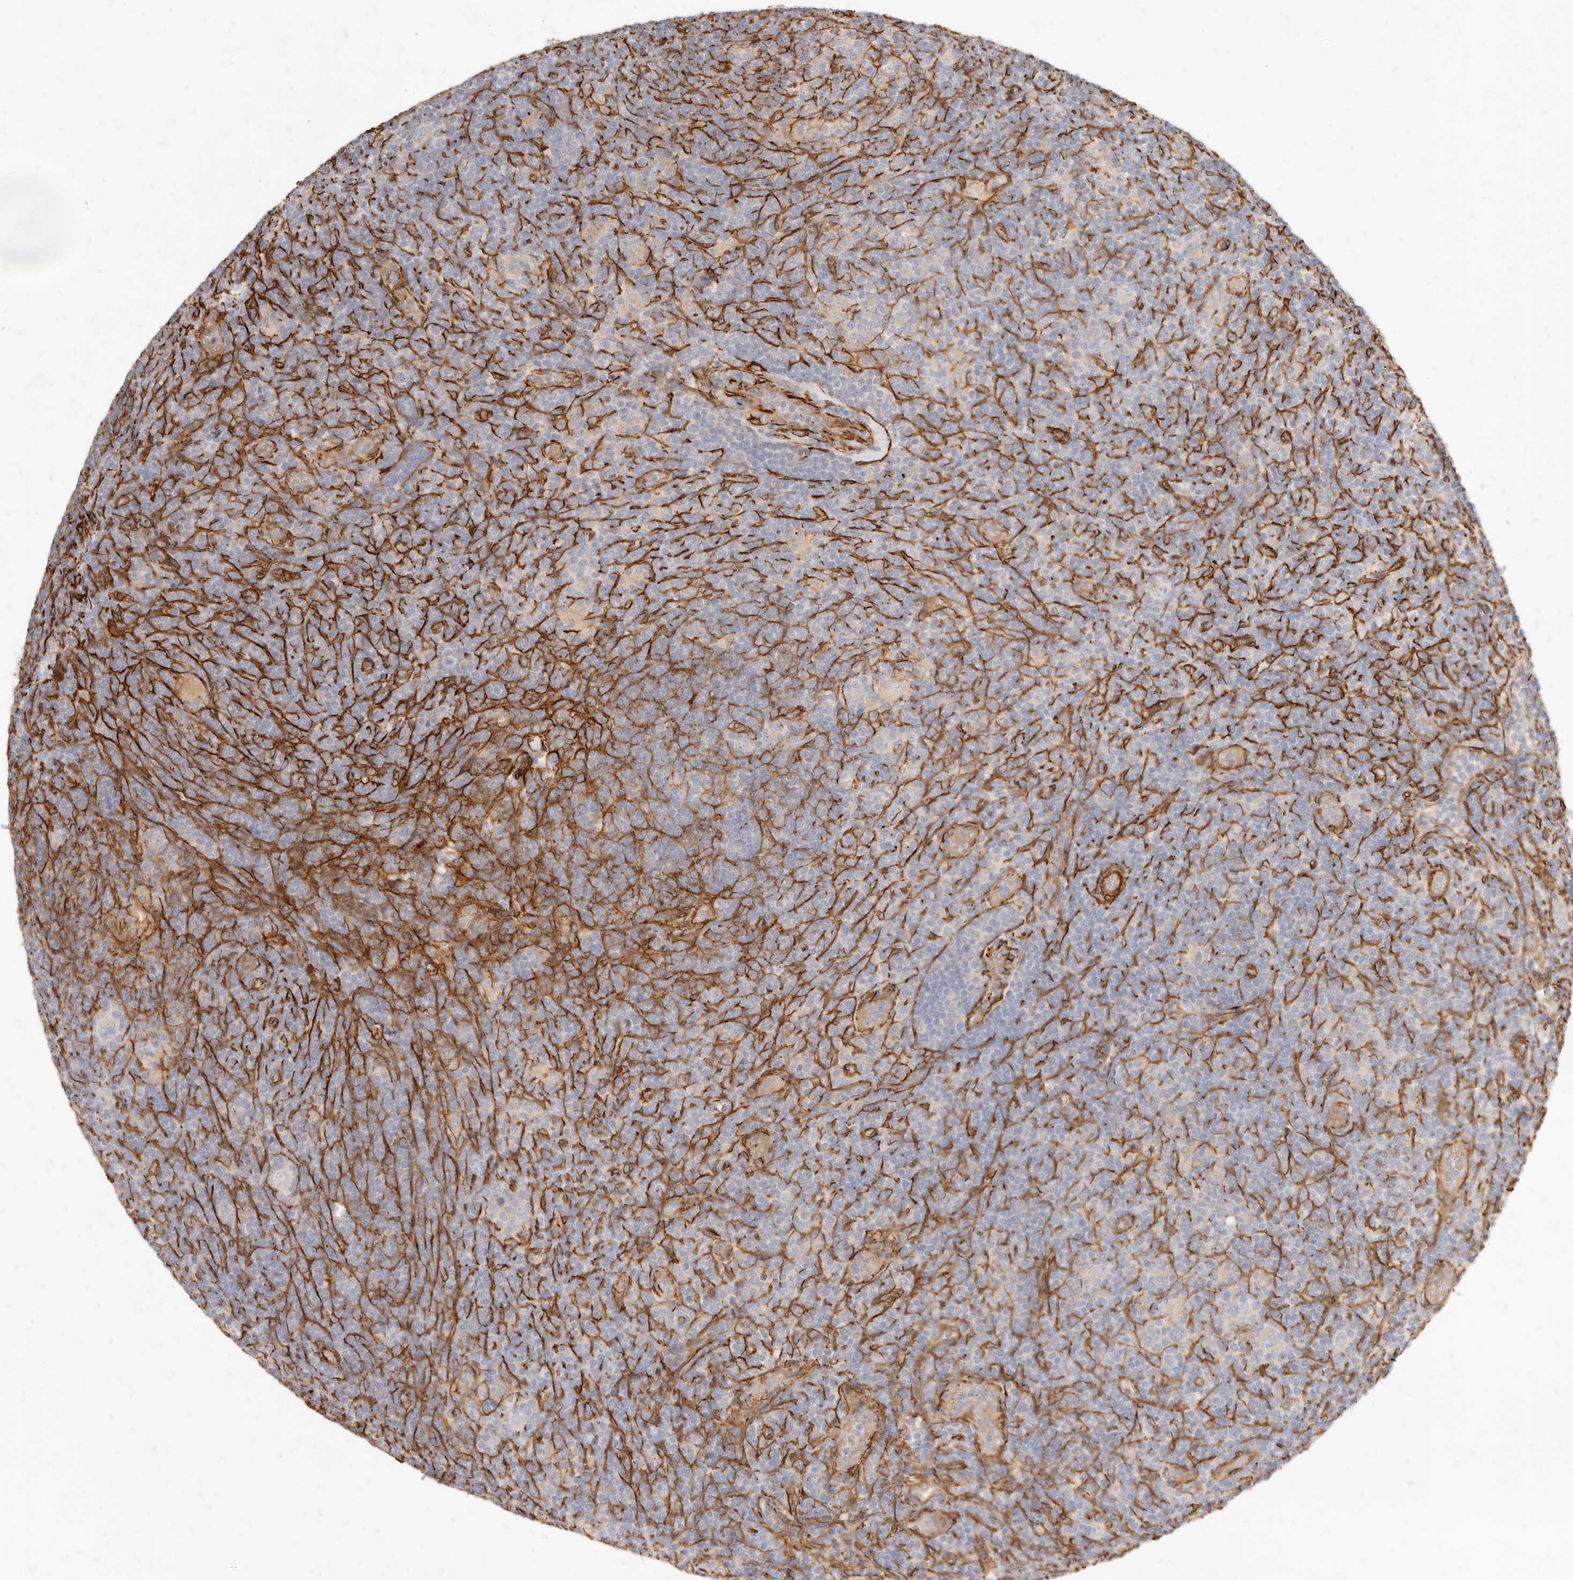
{"staining": {"intensity": "weak", "quantity": "<25%", "location": "cytoplasmic/membranous"}, "tissue": "lymphoma", "cell_type": "Tumor cells", "image_type": "cancer", "snomed": [{"axis": "morphology", "description": "Hodgkin's disease, NOS"}, {"axis": "topography", "description": "Lymph node"}], "caption": "Micrograph shows no protein staining in tumor cells of Hodgkin's disease tissue.", "gene": "TMTC2", "patient": {"sex": "female", "age": 57}}